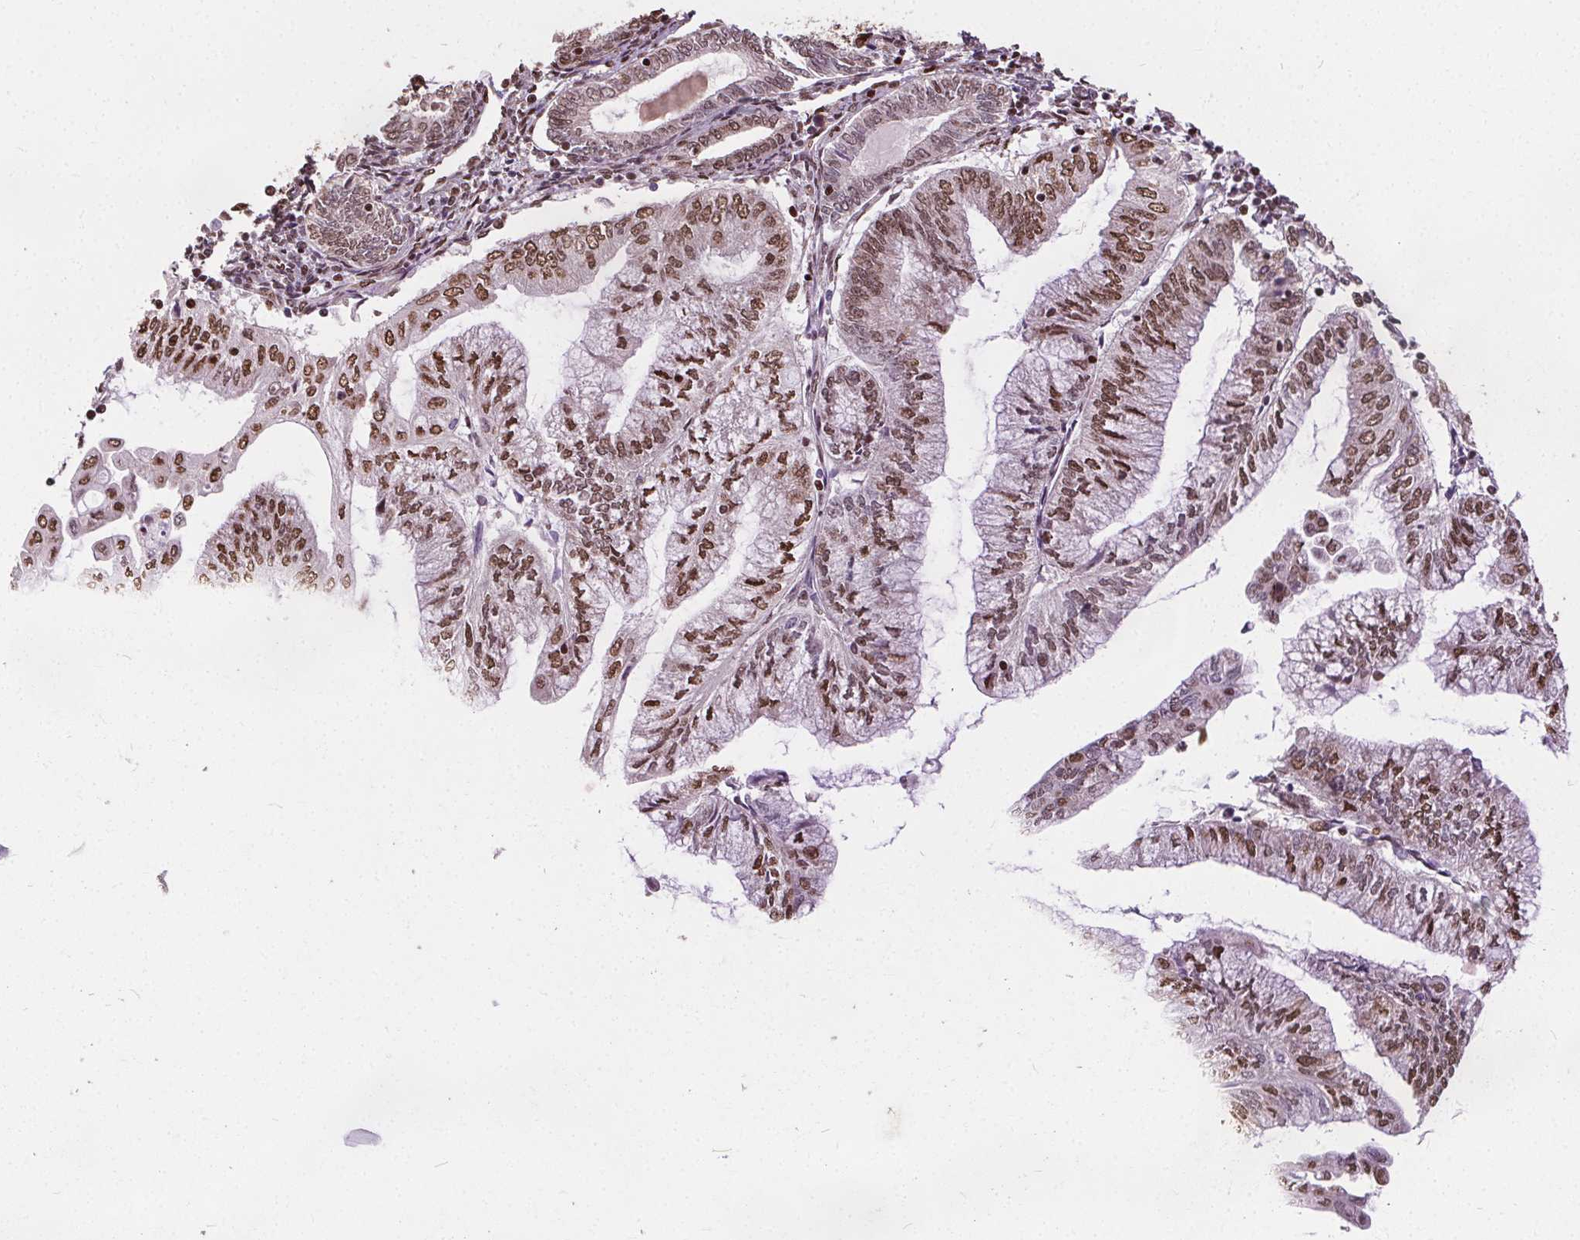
{"staining": {"intensity": "moderate", "quantity": ">75%", "location": "nuclear"}, "tissue": "endometrial cancer", "cell_type": "Tumor cells", "image_type": "cancer", "snomed": [{"axis": "morphology", "description": "Adenocarcinoma, NOS"}, {"axis": "topography", "description": "Endometrium"}], "caption": "The image shows a brown stain indicating the presence of a protein in the nuclear of tumor cells in endometrial cancer.", "gene": "ISLR2", "patient": {"sex": "female", "age": 55}}